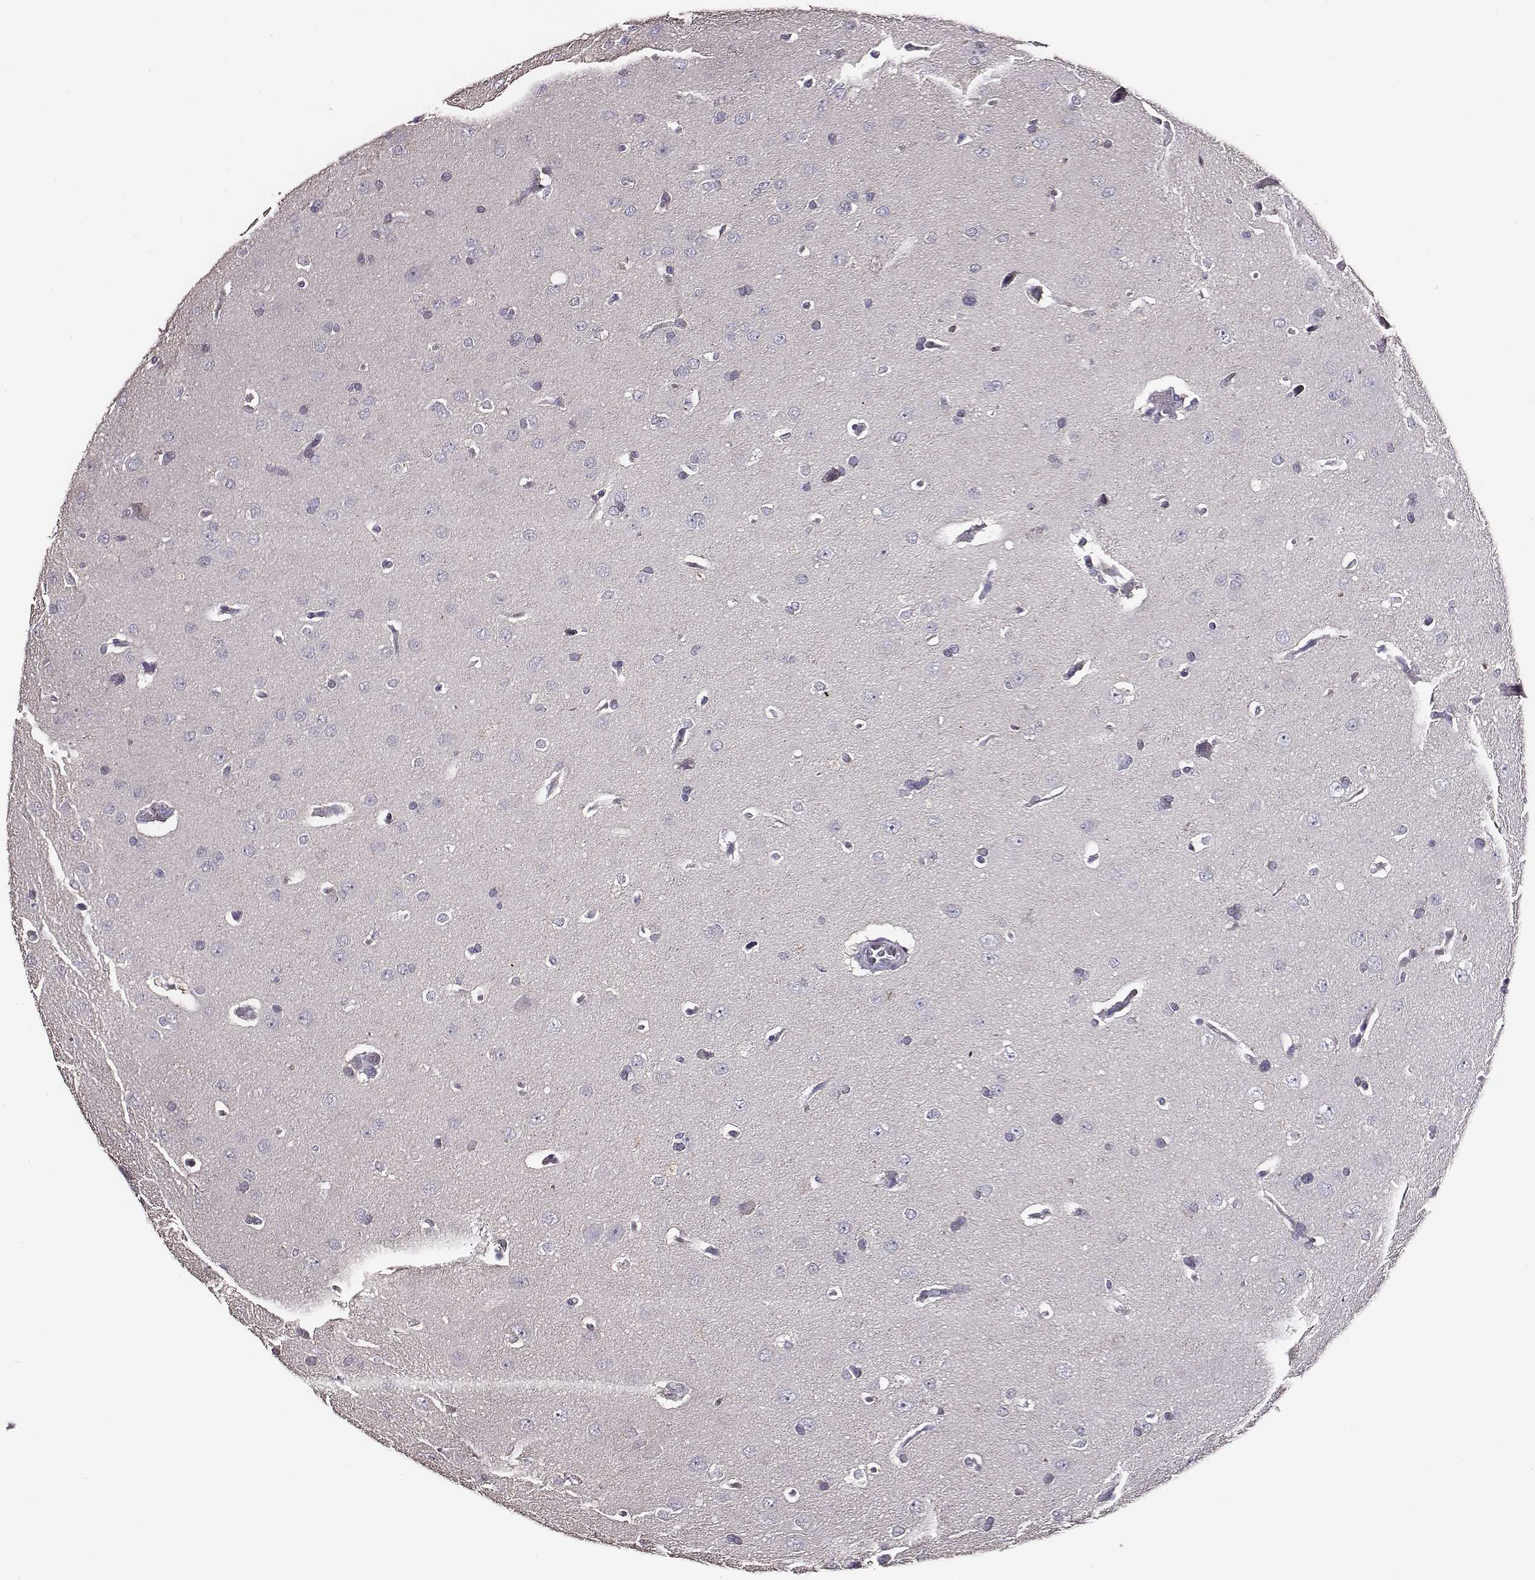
{"staining": {"intensity": "negative", "quantity": "none", "location": "none"}, "tissue": "glioma", "cell_type": "Tumor cells", "image_type": "cancer", "snomed": [{"axis": "morphology", "description": "Glioma, malignant, Low grade"}, {"axis": "topography", "description": "Brain"}], "caption": "Immunohistochemistry photomicrograph of neoplastic tissue: human glioma stained with DAB reveals no significant protein staining in tumor cells.", "gene": "AADAT", "patient": {"sex": "female", "age": 54}}